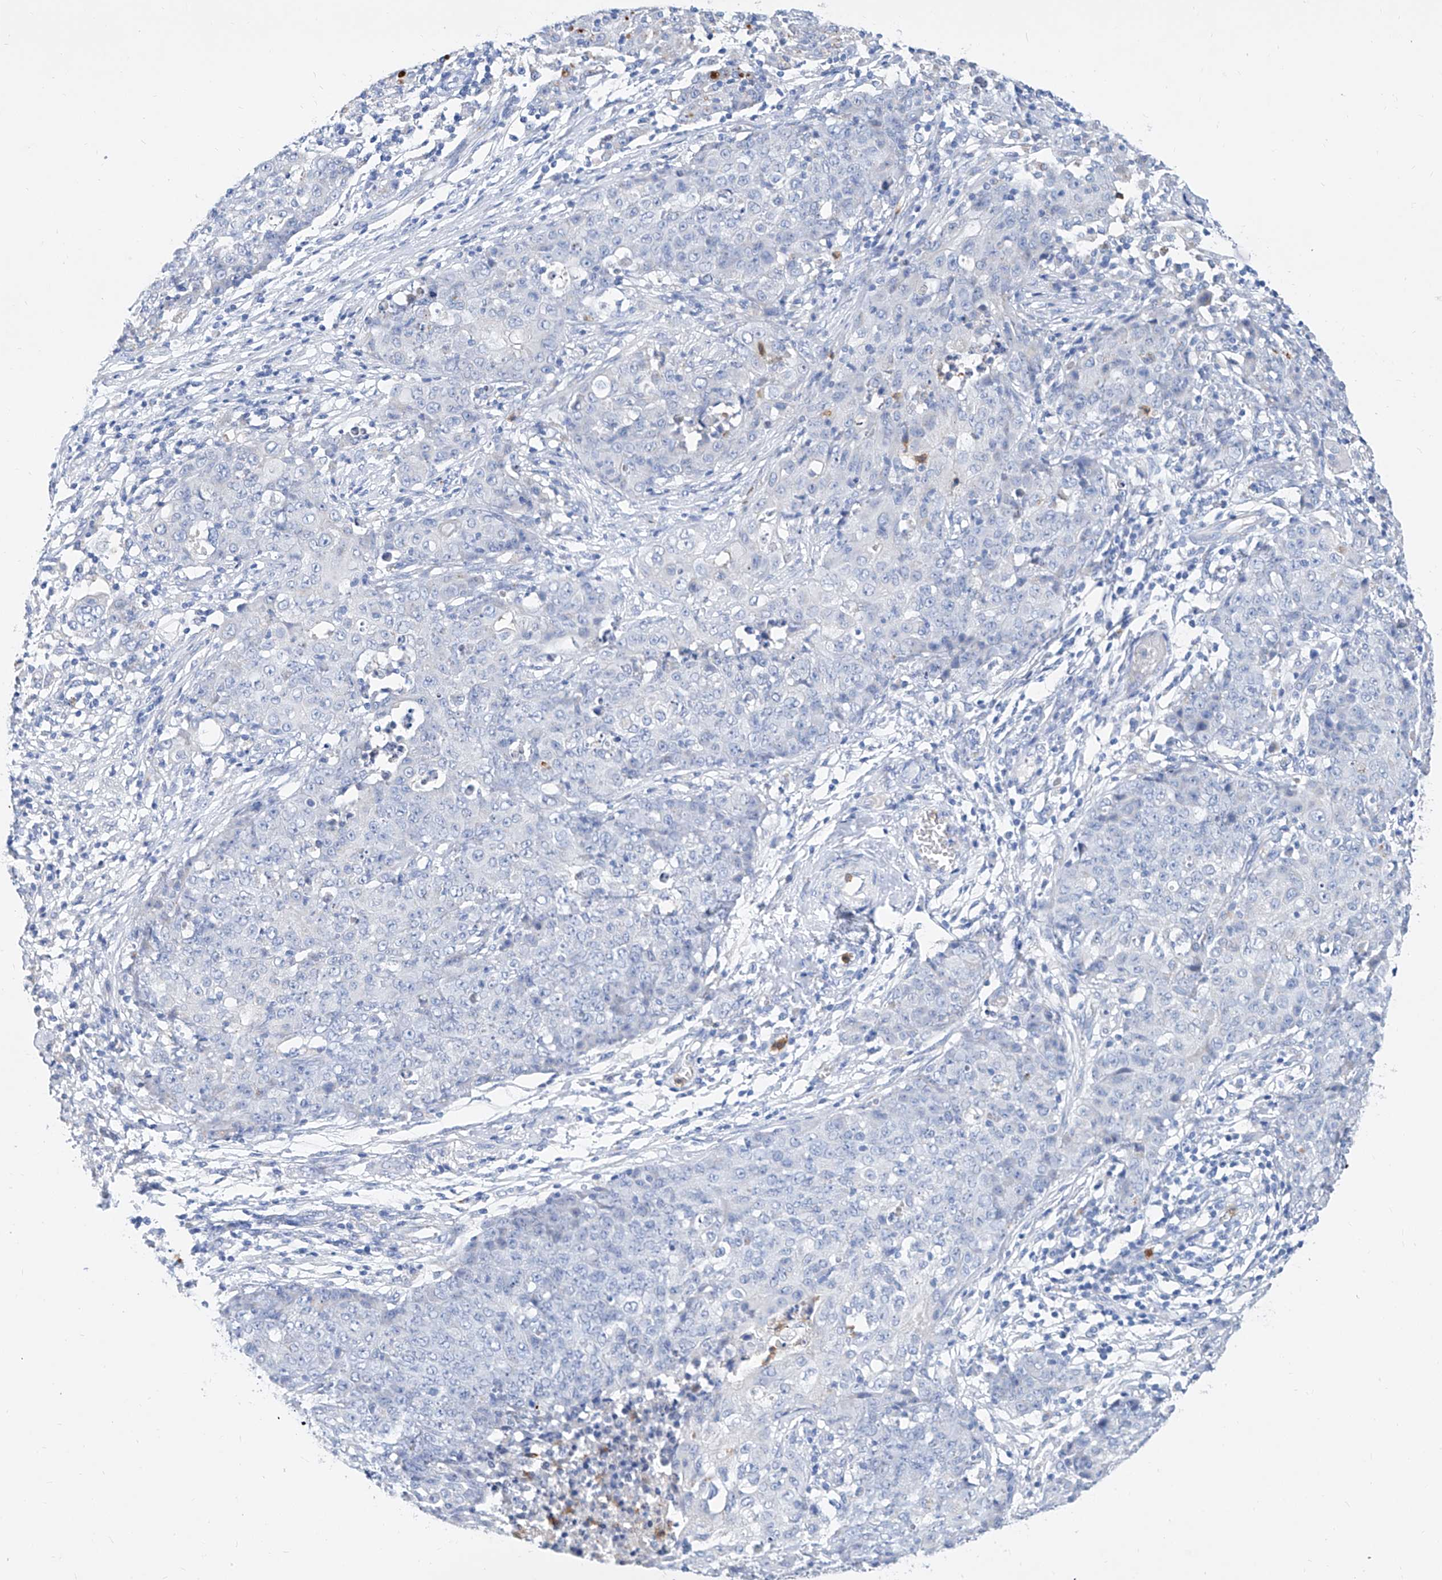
{"staining": {"intensity": "negative", "quantity": "none", "location": "none"}, "tissue": "ovarian cancer", "cell_type": "Tumor cells", "image_type": "cancer", "snomed": [{"axis": "morphology", "description": "Carcinoma, endometroid"}, {"axis": "topography", "description": "Ovary"}], "caption": "Protein analysis of endometroid carcinoma (ovarian) shows no significant positivity in tumor cells.", "gene": "SLC25A29", "patient": {"sex": "female", "age": 42}}